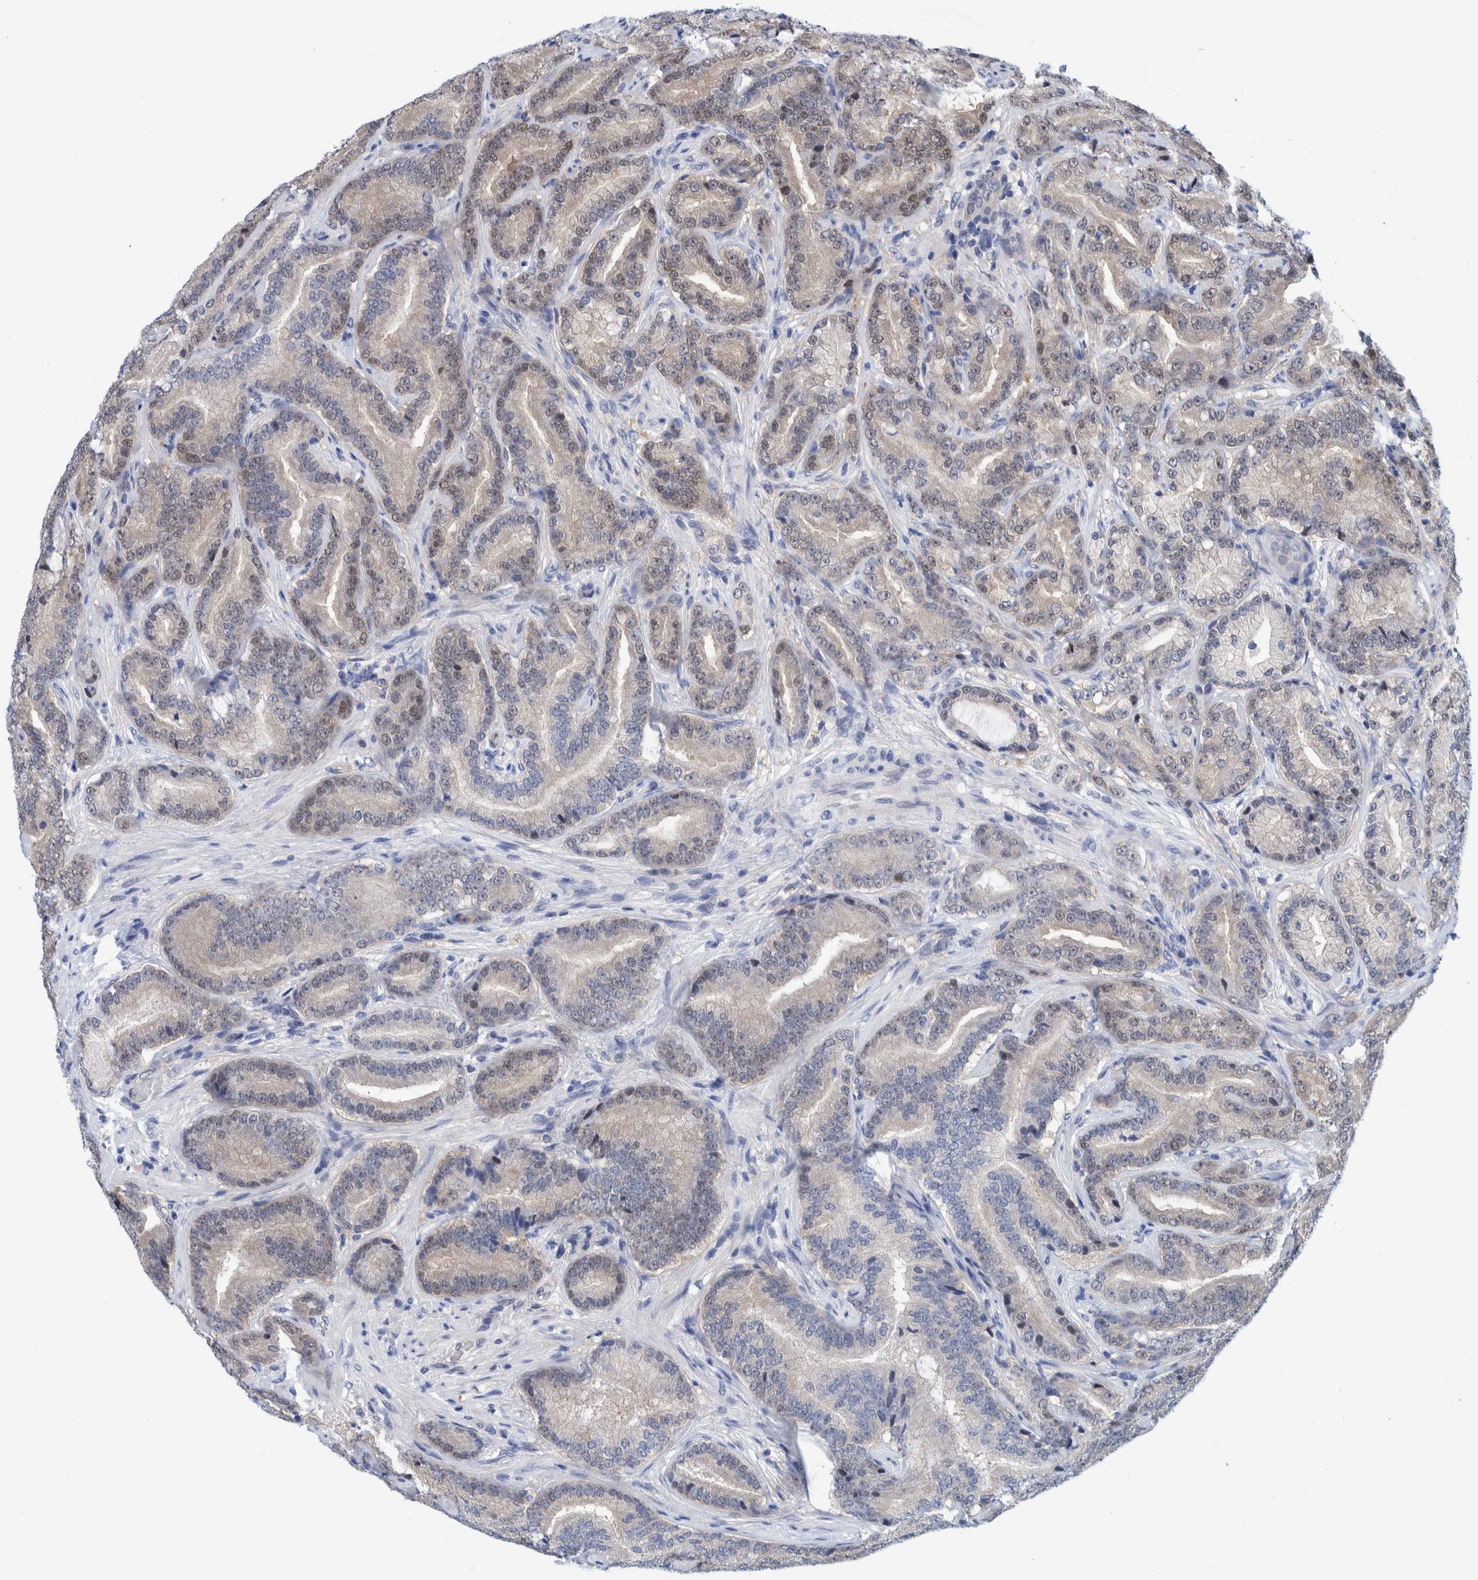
{"staining": {"intensity": "weak", "quantity": "<25%", "location": "nuclear"}, "tissue": "prostate cancer", "cell_type": "Tumor cells", "image_type": "cancer", "snomed": [{"axis": "morphology", "description": "Adenocarcinoma, High grade"}, {"axis": "topography", "description": "Prostate"}], "caption": "Tumor cells show no significant protein staining in prostate cancer (adenocarcinoma (high-grade)). (DAB immunohistochemistry visualized using brightfield microscopy, high magnification).", "gene": "PFAS", "patient": {"sex": "male", "age": 55}}